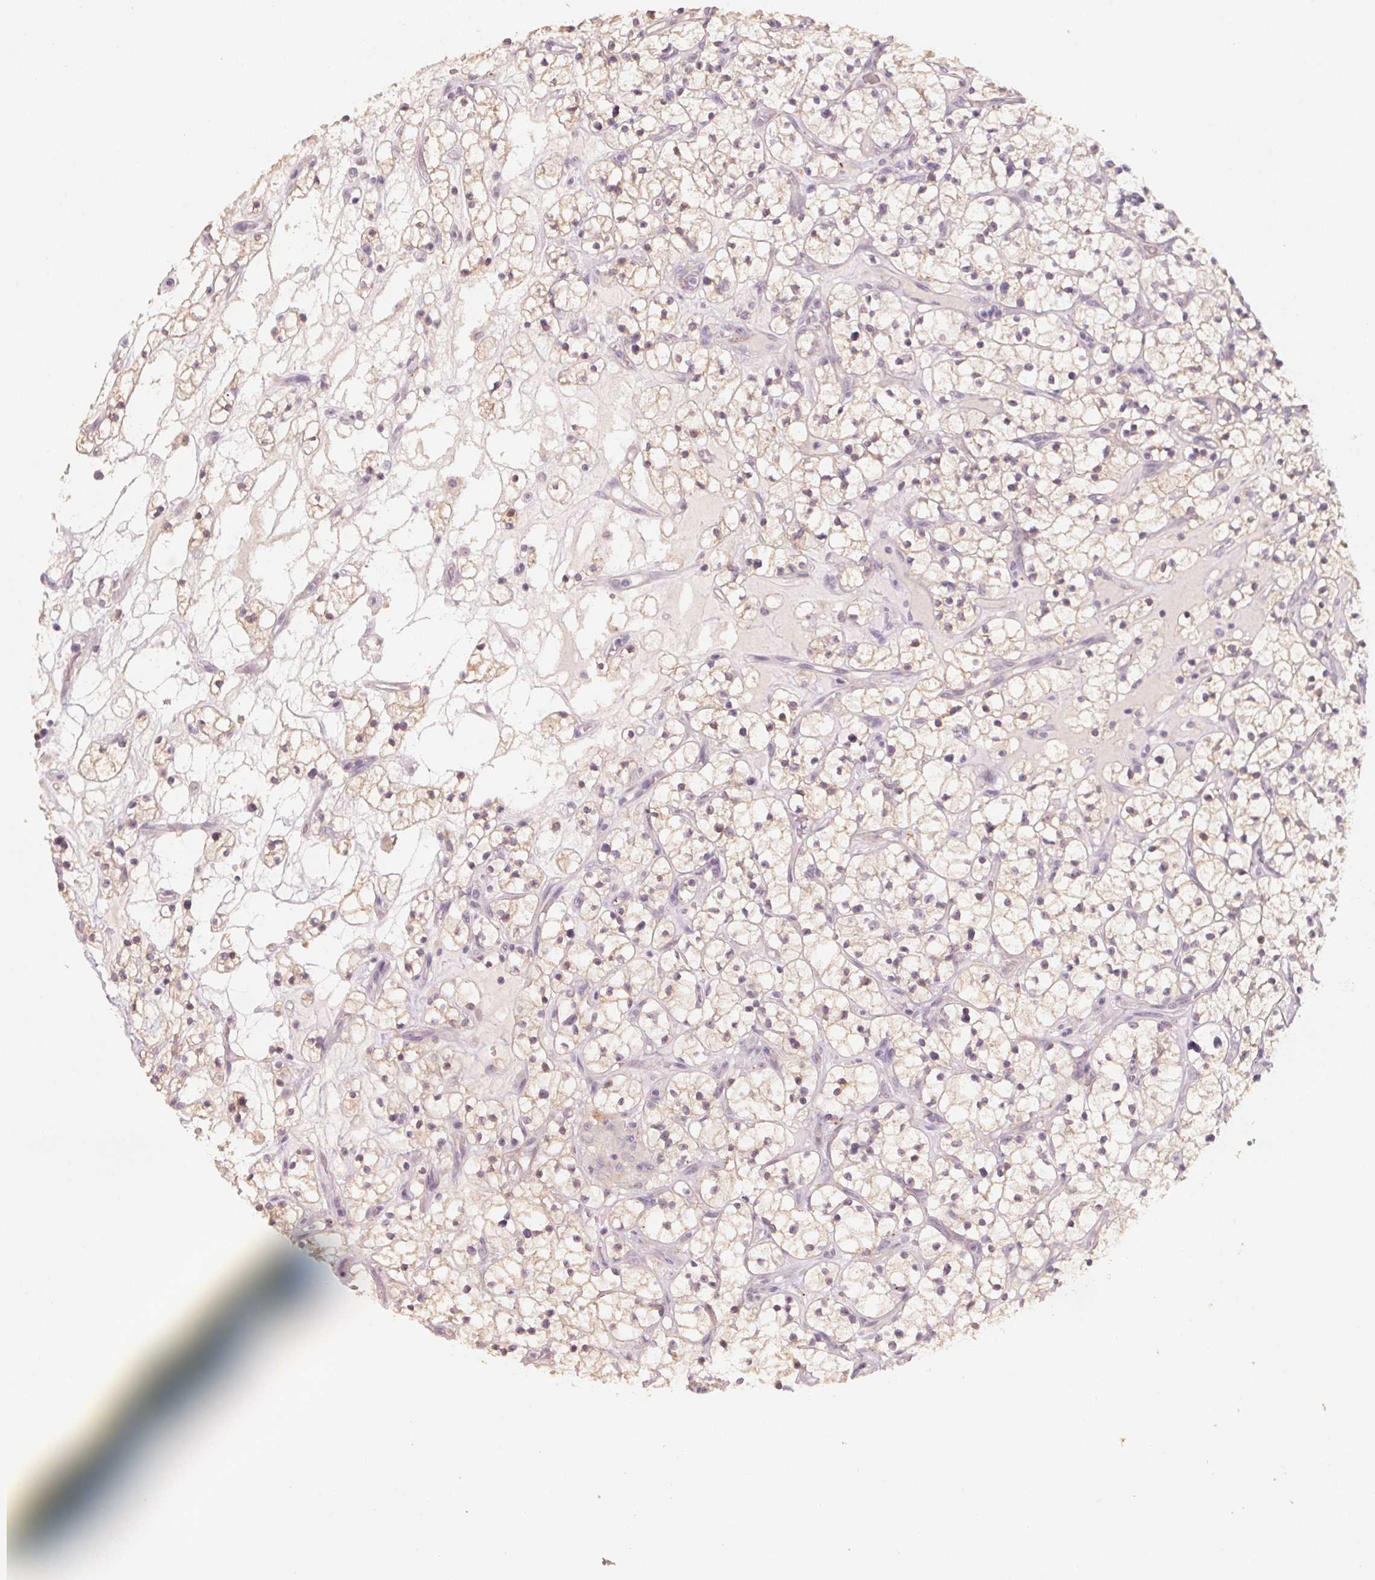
{"staining": {"intensity": "weak", "quantity": ">75%", "location": "cytoplasmic/membranous"}, "tissue": "renal cancer", "cell_type": "Tumor cells", "image_type": "cancer", "snomed": [{"axis": "morphology", "description": "Adenocarcinoma, NOS"}, {"axis": "topography", "description": "Kidney"}], "caption": "A micrograph of human adenocarcinoma (renal) stained for a protein reveals weak cytoplasmic/membranous brown staining in tumor cells.", "gene": "TREH", "patient": {"sex": "female", "age": 64}}